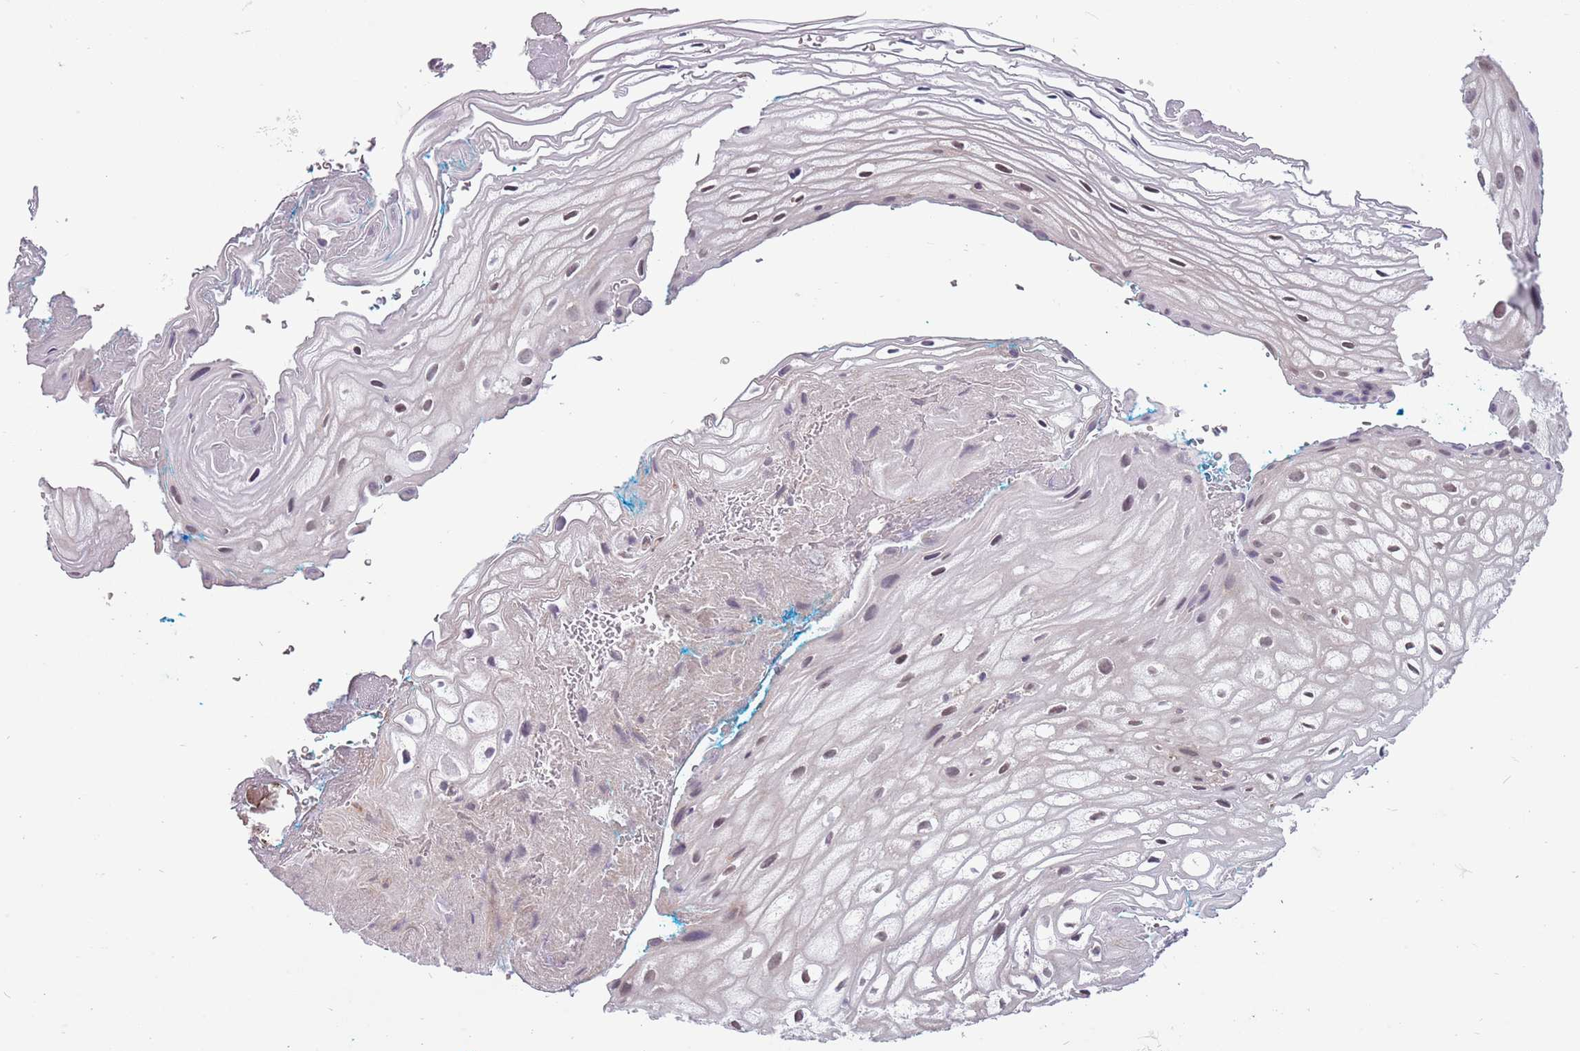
{"staining": {"intensity": "weak", "quantity": "25%-75%", "location": "nuclear"}, "tissue": "vagina", "cell_type": "Squamous epithelial cells", "image_type": "normal", "snomed": [{"axis": "morphology", "description": "Normal tissue, NOS"}, {"axis": "morphology", "description": "Adenocarcinoma, NOS"}, {"axis": "topography", "description": "Rectum"}, {"axis": "topography", "description": "Vagina"}], "caption": "DAB (3,3'-diaminobenzidine) immunohistochemical staining of unremarkable vagina exhibits weak nuclear protein positivity in about 25%-75% of squamous epithelial cells.", "gene": "BARD1", "patient": {"sex": "female", "age": 71}}